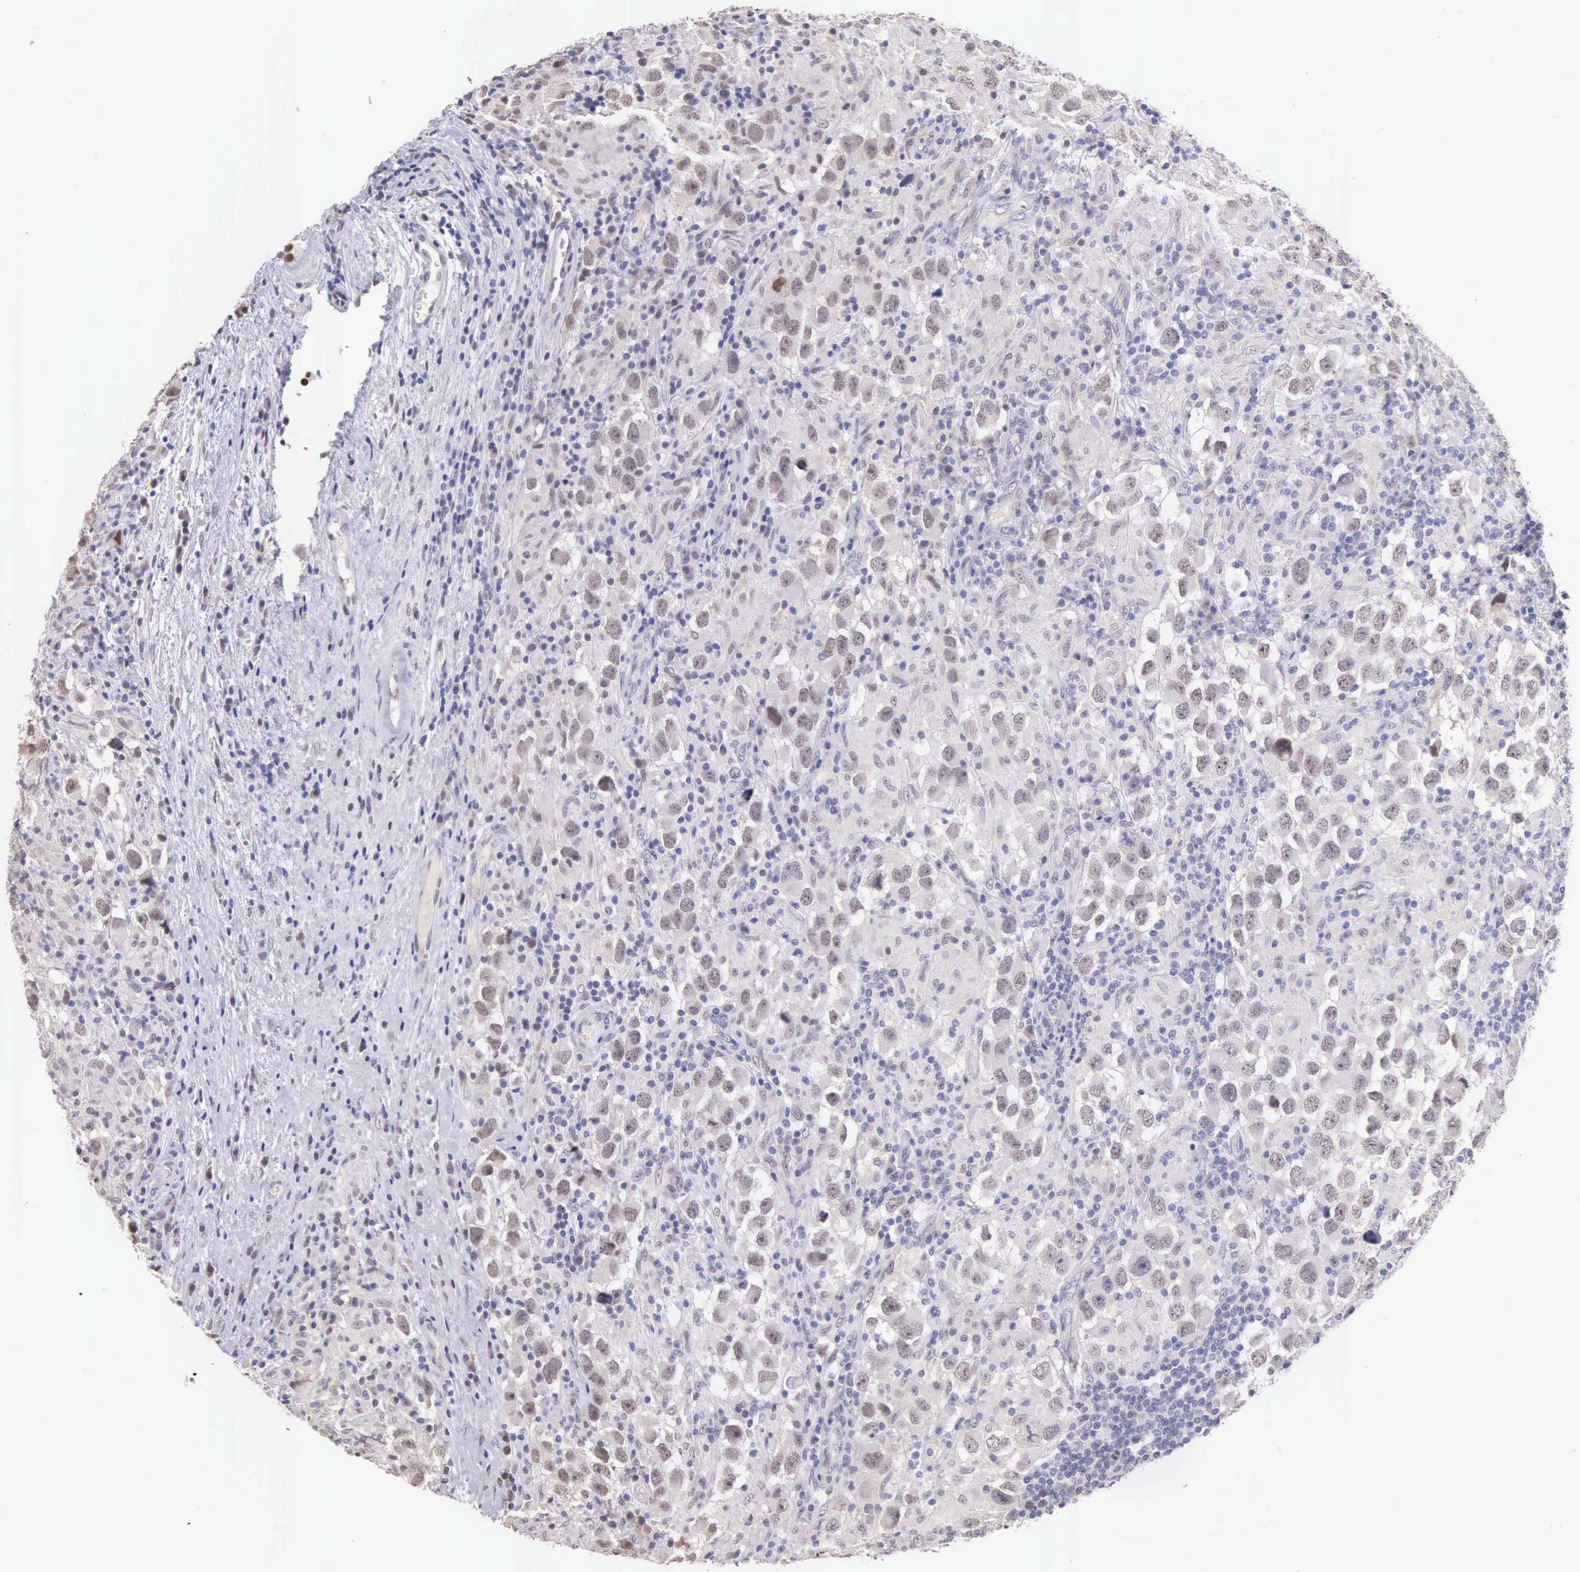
{"staining": {"intensity": "moderate", "quantity": "<25%", "location": "nuclear"}, "tissue": "testis cancer", "cell_type": "Tumor cells", "image_type": "cancer", "snomed": [{"axis": "morphology", "description": "Carcinoma, Embryonal, NOS"}, {"axis": "topography", "description": "Testis"}], "caption": "Brown immunohistochemical staining in testis cancer demonstrates moderate nuclear staining in about <25% of tumor cells. Nuclei are stained in blue.", "gene": "HMGXB4", "patient": {"sex": "male", "age": 21}}